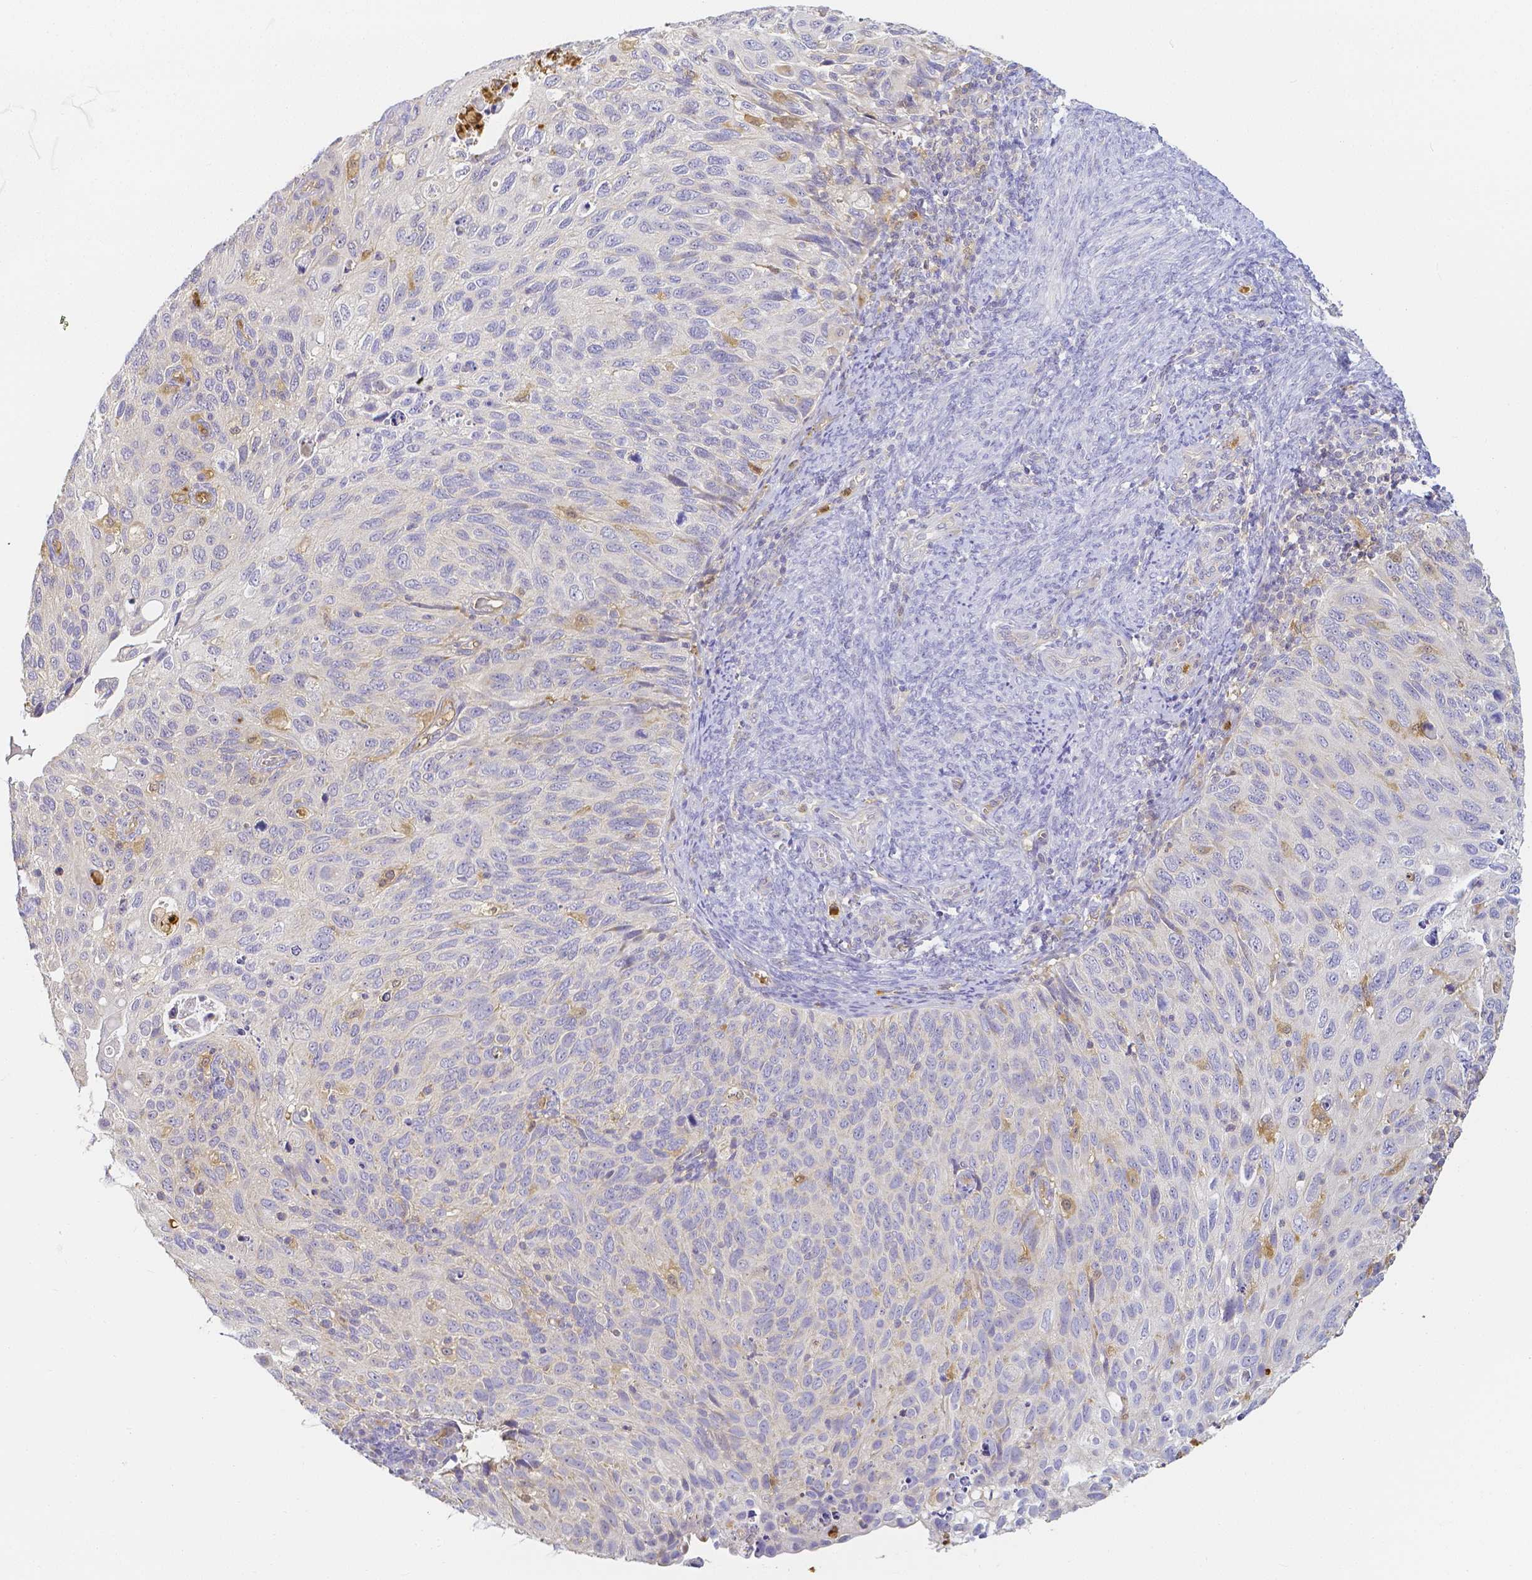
{"staining": {"intensity": "negative", "quantity": "none", "location": "none"}, "tissue": "cervical cancer", "cell_type": "Tumor cells", "image_type": "cancer", "snomed": [{"axis": "morphology", "description": "Squamous cell carcinoma, NOS"}, {"axis": "topography", "description": "Cervix"}], "caption": "Cervical cancer (squamous cell carcinoma) stained for a protein using IHC exhibits no positivity tumor cells.", "gene": "KCNH1", "patient": {"sex": "female", "age": 70}}